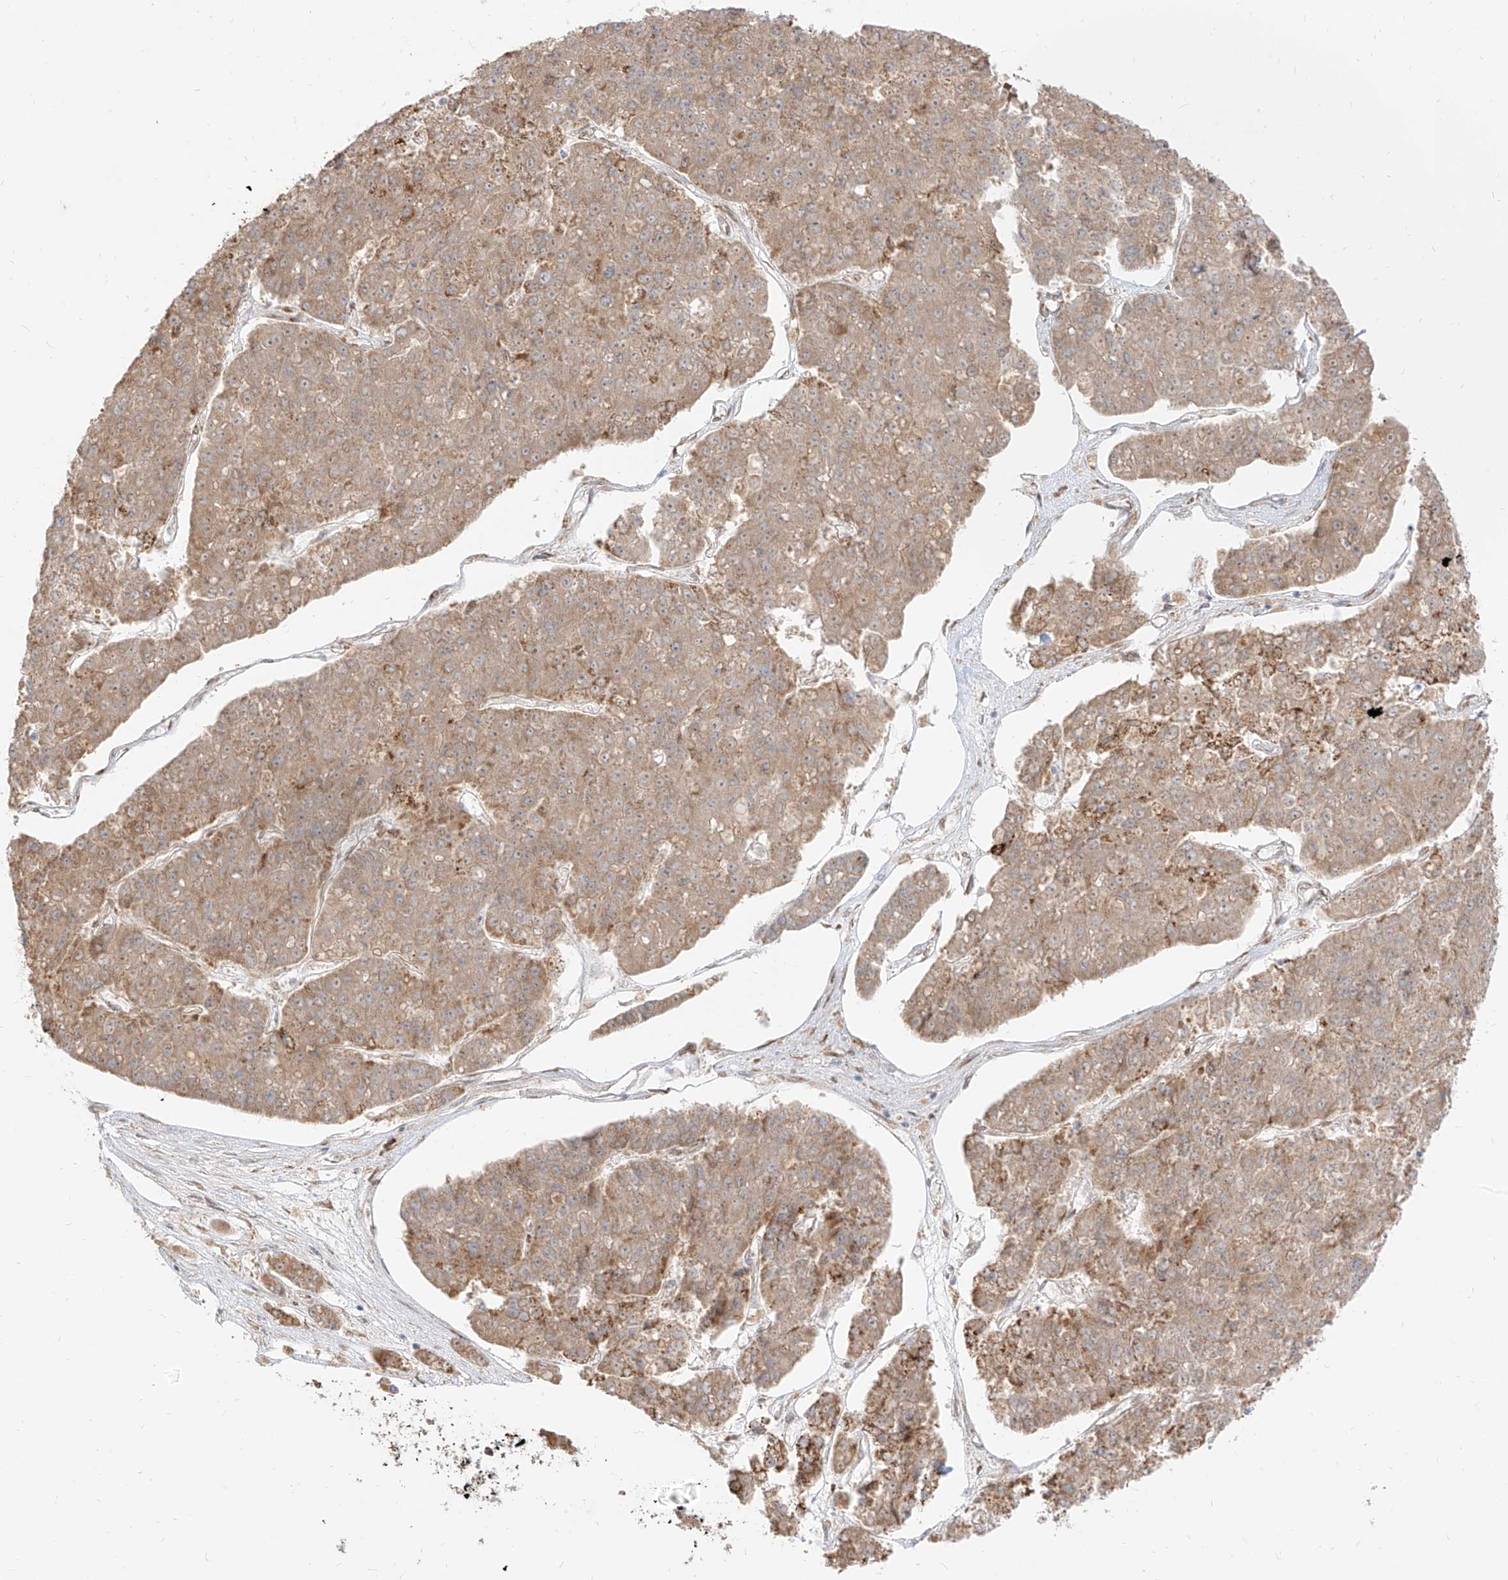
{"staining": {"intensity": "moderate", "quantity": ">75%", "location": "cytoplasmic/membranous"}, "tissue": "pancreatic cancer", "cell_type": "Tumor cells", "image_type": "cancer", "snomed": [{"axis": "morphology", "description": "Adenocarcinoma, NOS"}, {"axis": "topography", "description": "Pancreas"}], "caption": "Protein staining of pancreatic adenocarcinoma tissue displays moderate cytoplasmic/membranous staining in approximately >75% of tumor cells.", "gene": "PLCL1", "patient": {"sex": "male", "age": 50}}